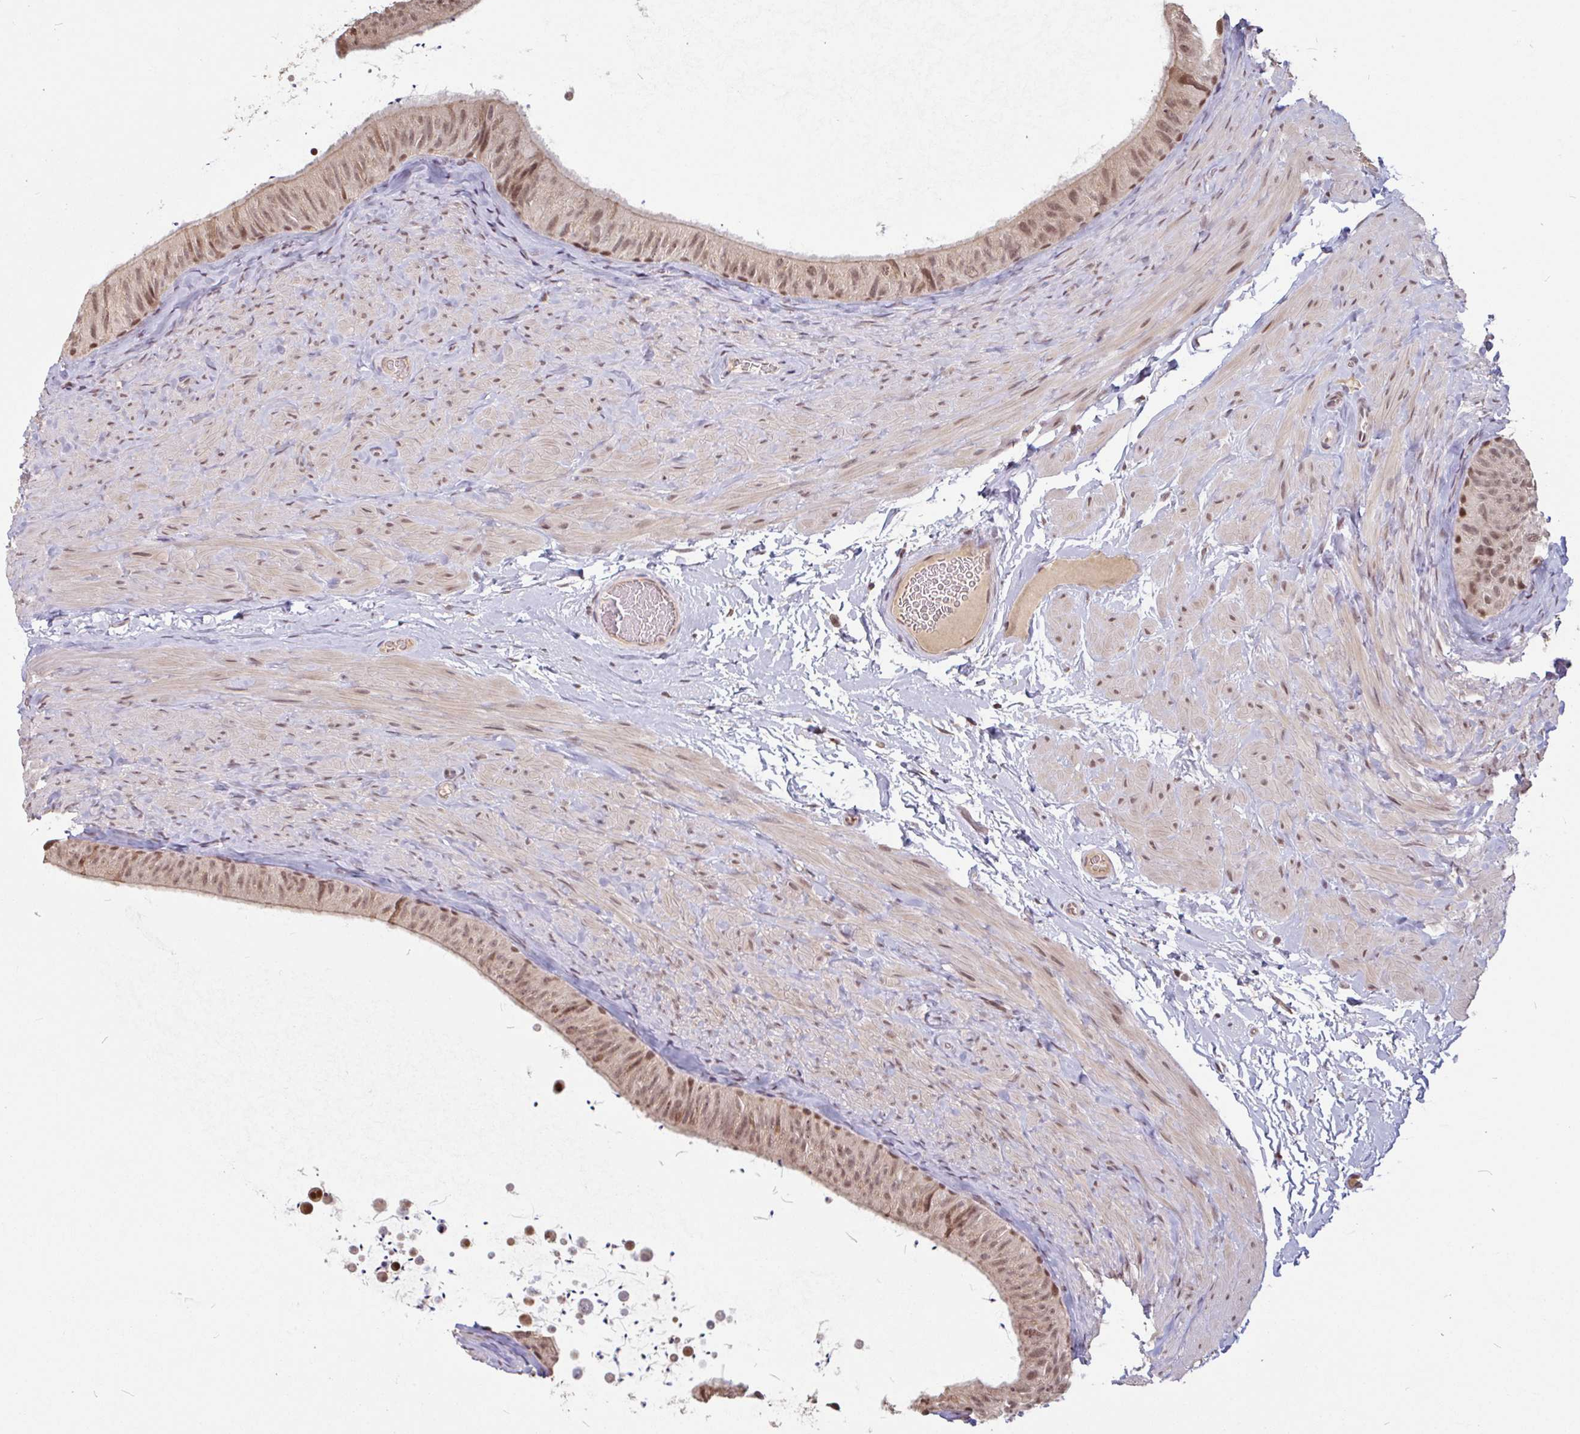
{"staining": {"intensity": "moderate", "quantity": ">75%", "location": "nuclear"}, "tissue": "epididymis", "cell_type": "Glandular cells", "image_type": "normal", "snomed": [{"axis": "morphology", "description": "Normal tissue, NOS"}, {"axis": "topography", "description": "Epididymis, spermatic cord, NOS"}, {"axis": "topography", "description": "Epididymis"}], "caption": "Glandular cells reveal medium levels of moderate nuclear staining in approximately >75% of cells in benign human epididymis.", "gene": "DR1", "patient": {"sex": "male", "age": 31}}